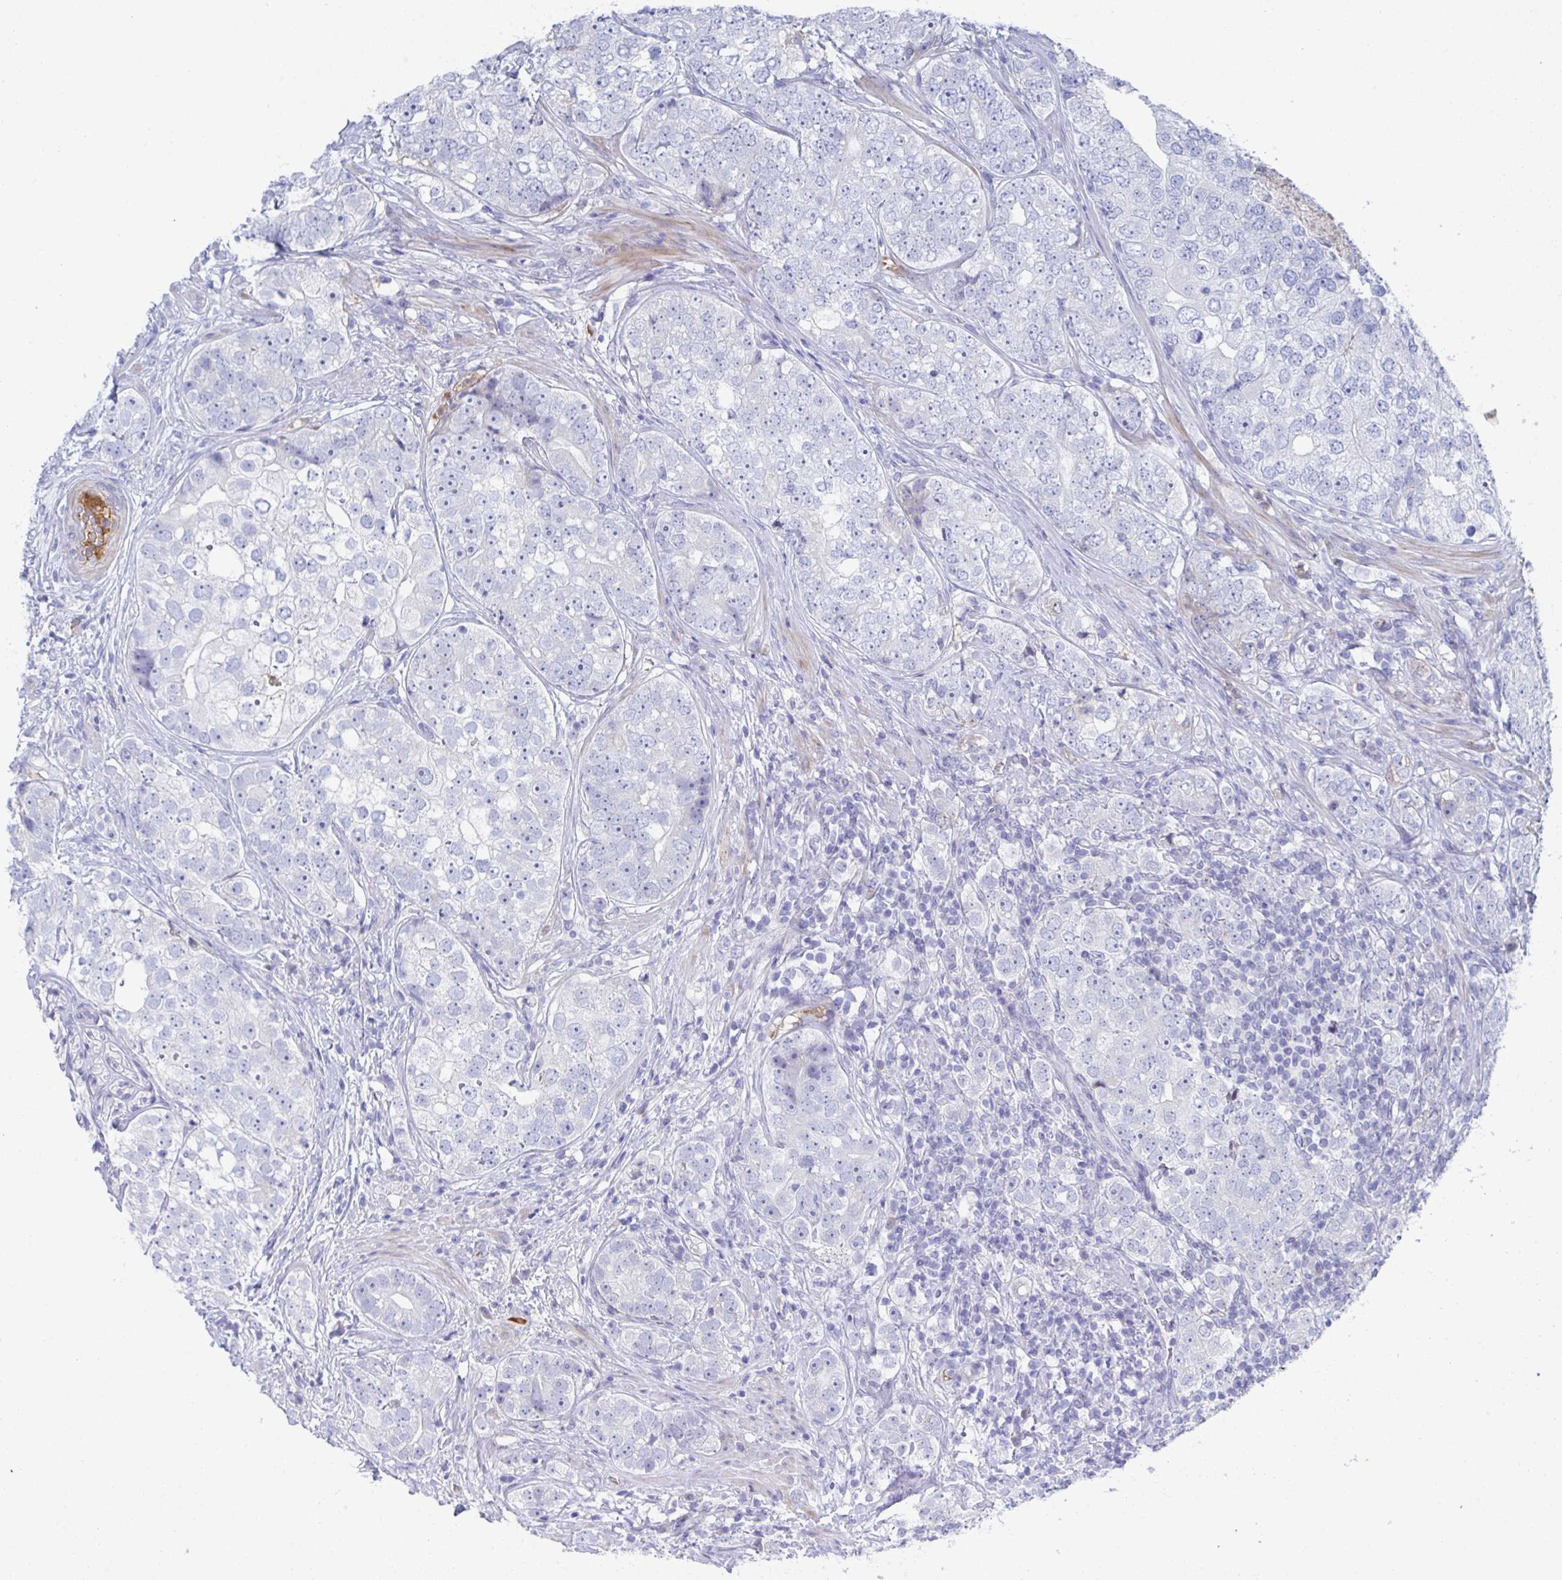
{"staining": {"intensity": "negative", "quantity": "none", "location": "none"}, "tissue": "prostate cancer", "cell_type": "Tumor cells", "image_type": "cancer", "snomed": [{"axis": "morphology", "description": "Adenocarcinoma, High grade"}, {"axis": "topography", "description": "Prostate"}], "caption": "This is an immunohistochemistry photomicrograph of prostate cancer (high-grade adenocarcinoma). There is no expression in tumor cells.", "gene": "TNFAIP6", "patient": {"sex": "male", "age": 60}}